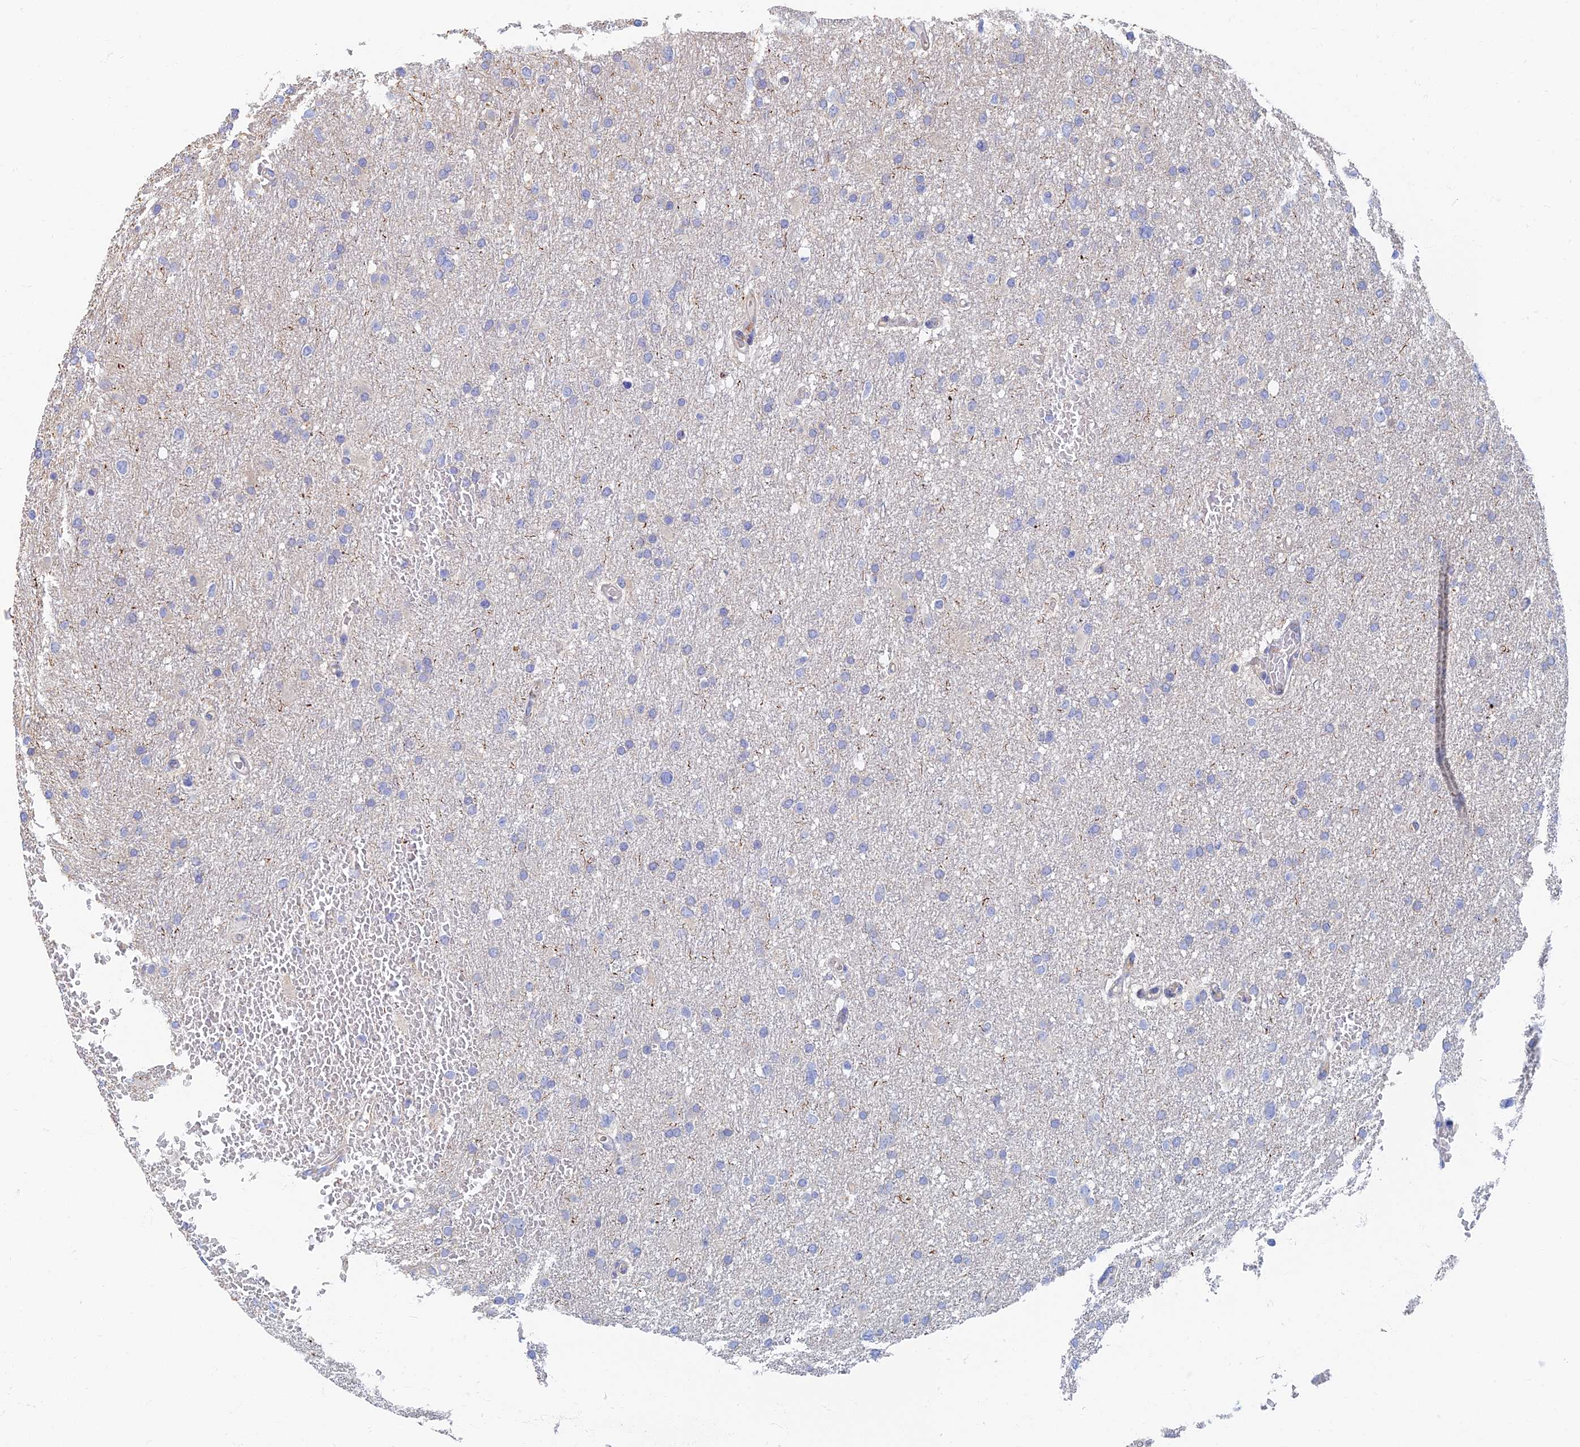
{"staining": {"intensity": "negative", "quantity": "none", "location": "none"}, "tissue": "glioma", "cell_type": "Tumor cells", "image_type": "cancer", "snomed": [{"axis": "morphology", "description": "Glioma, malignant, High grade"}, {"axis": "topography", "description": "Cerebral cortex"}], "caption": "Immunohistochemical staining of human glioma reveals no significant expression in tumor cells.", "gene": "TMEM44", "patient": {"sex": "female", "age": 36}}